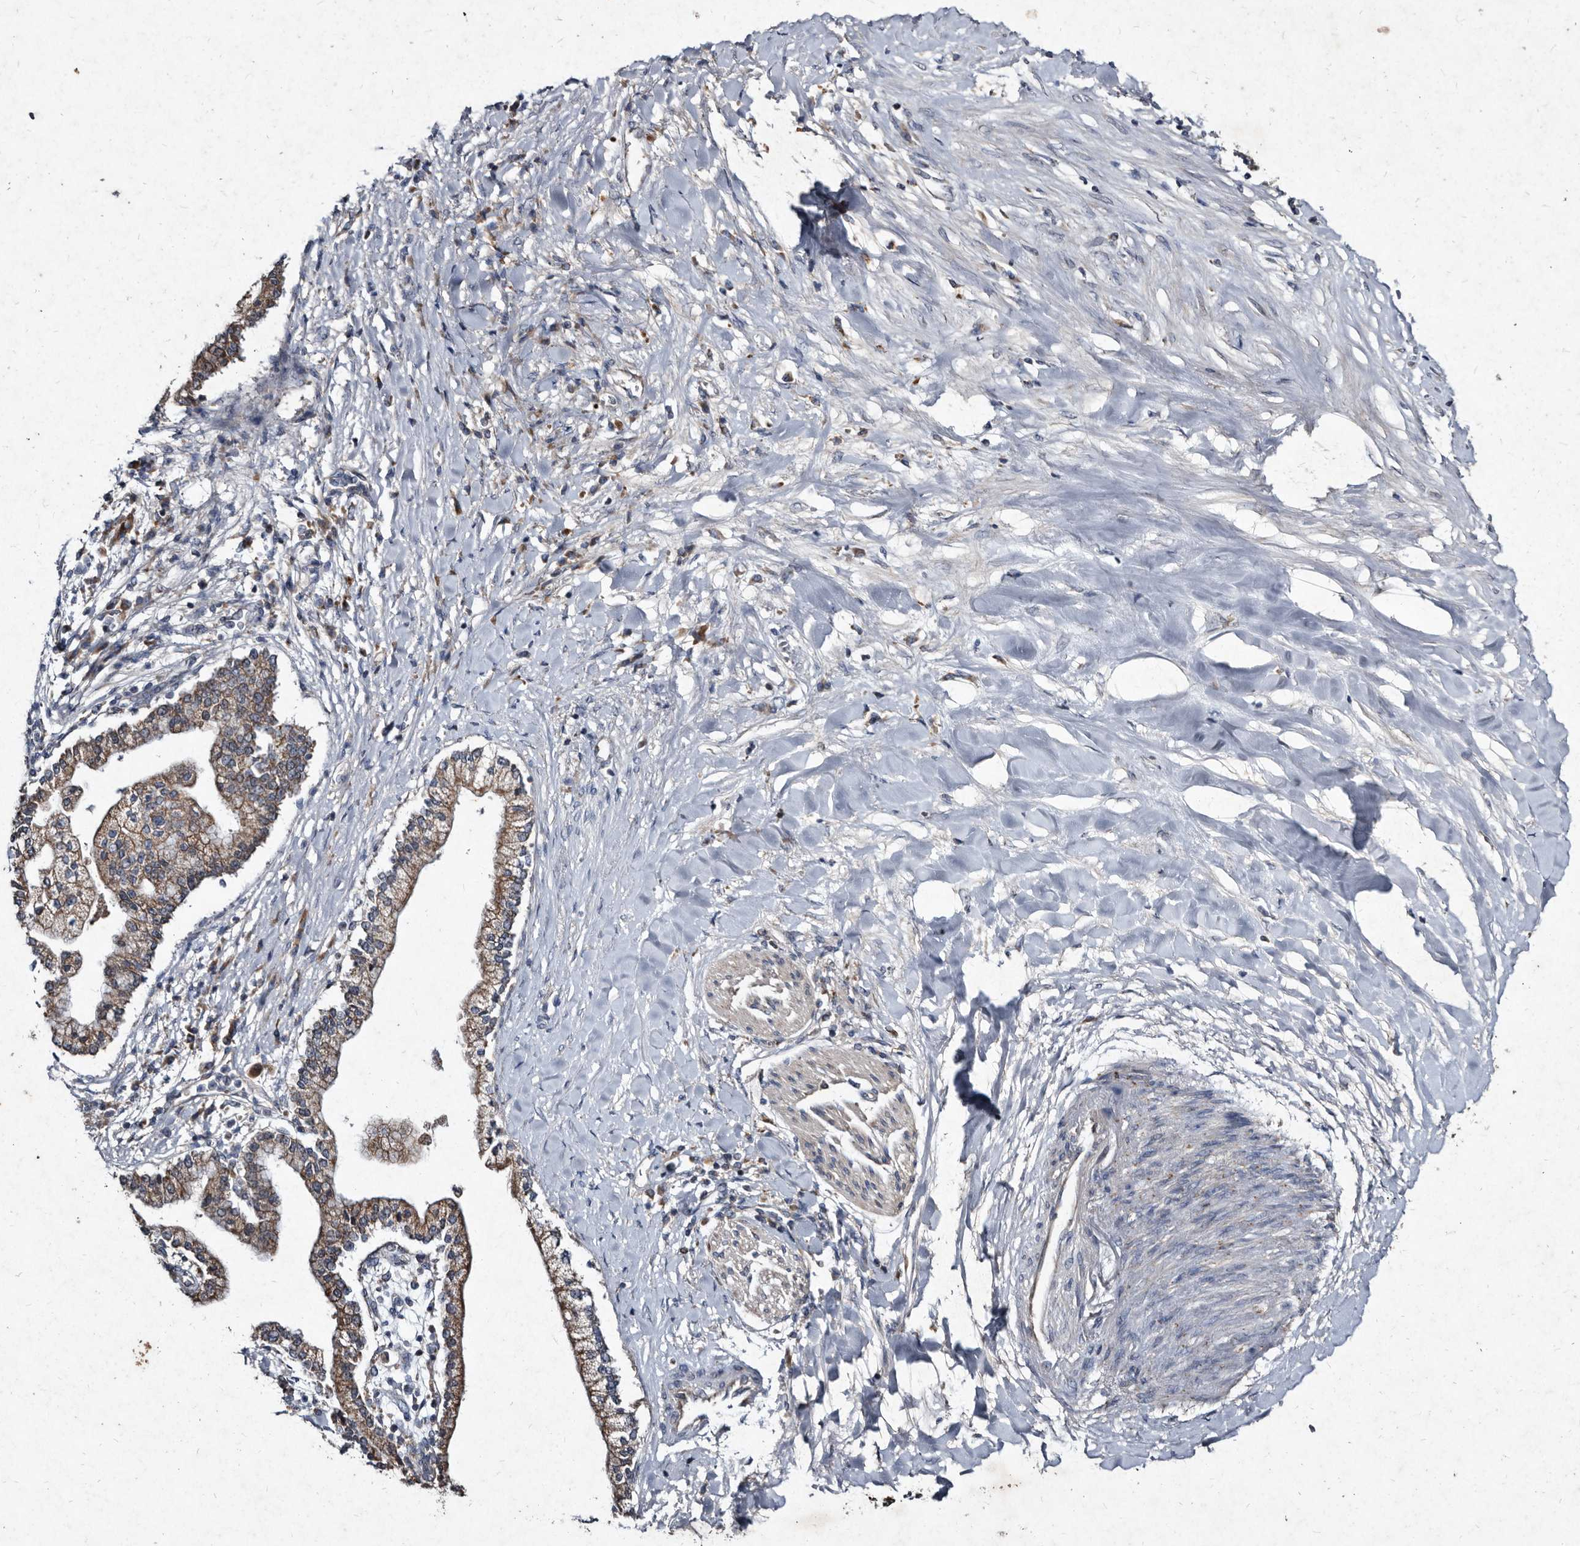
{"staining": {"intensity": "weak", "quantity": "25%-75%", "location": "cytoplasmic/membranous"}, "tissue": "liver cancer", "cell_type": "Tumor cells", "image_type": "cancer", "snomed": [{"axis": "morphology", "description": "Cholangiocarcinoma"}, {"axis": "topography", "description": "Liver"}], "caption": "The histopathology image shows staining of liver cholangiocarcinoma, revealing weak cytoplasmic/membranous protein positivity (brown color) within tumor cells. (IHC, brightfield microscopy, high magnification).", "gene": "YPEL3", "patient": {"sex": "male", "age": 50}}